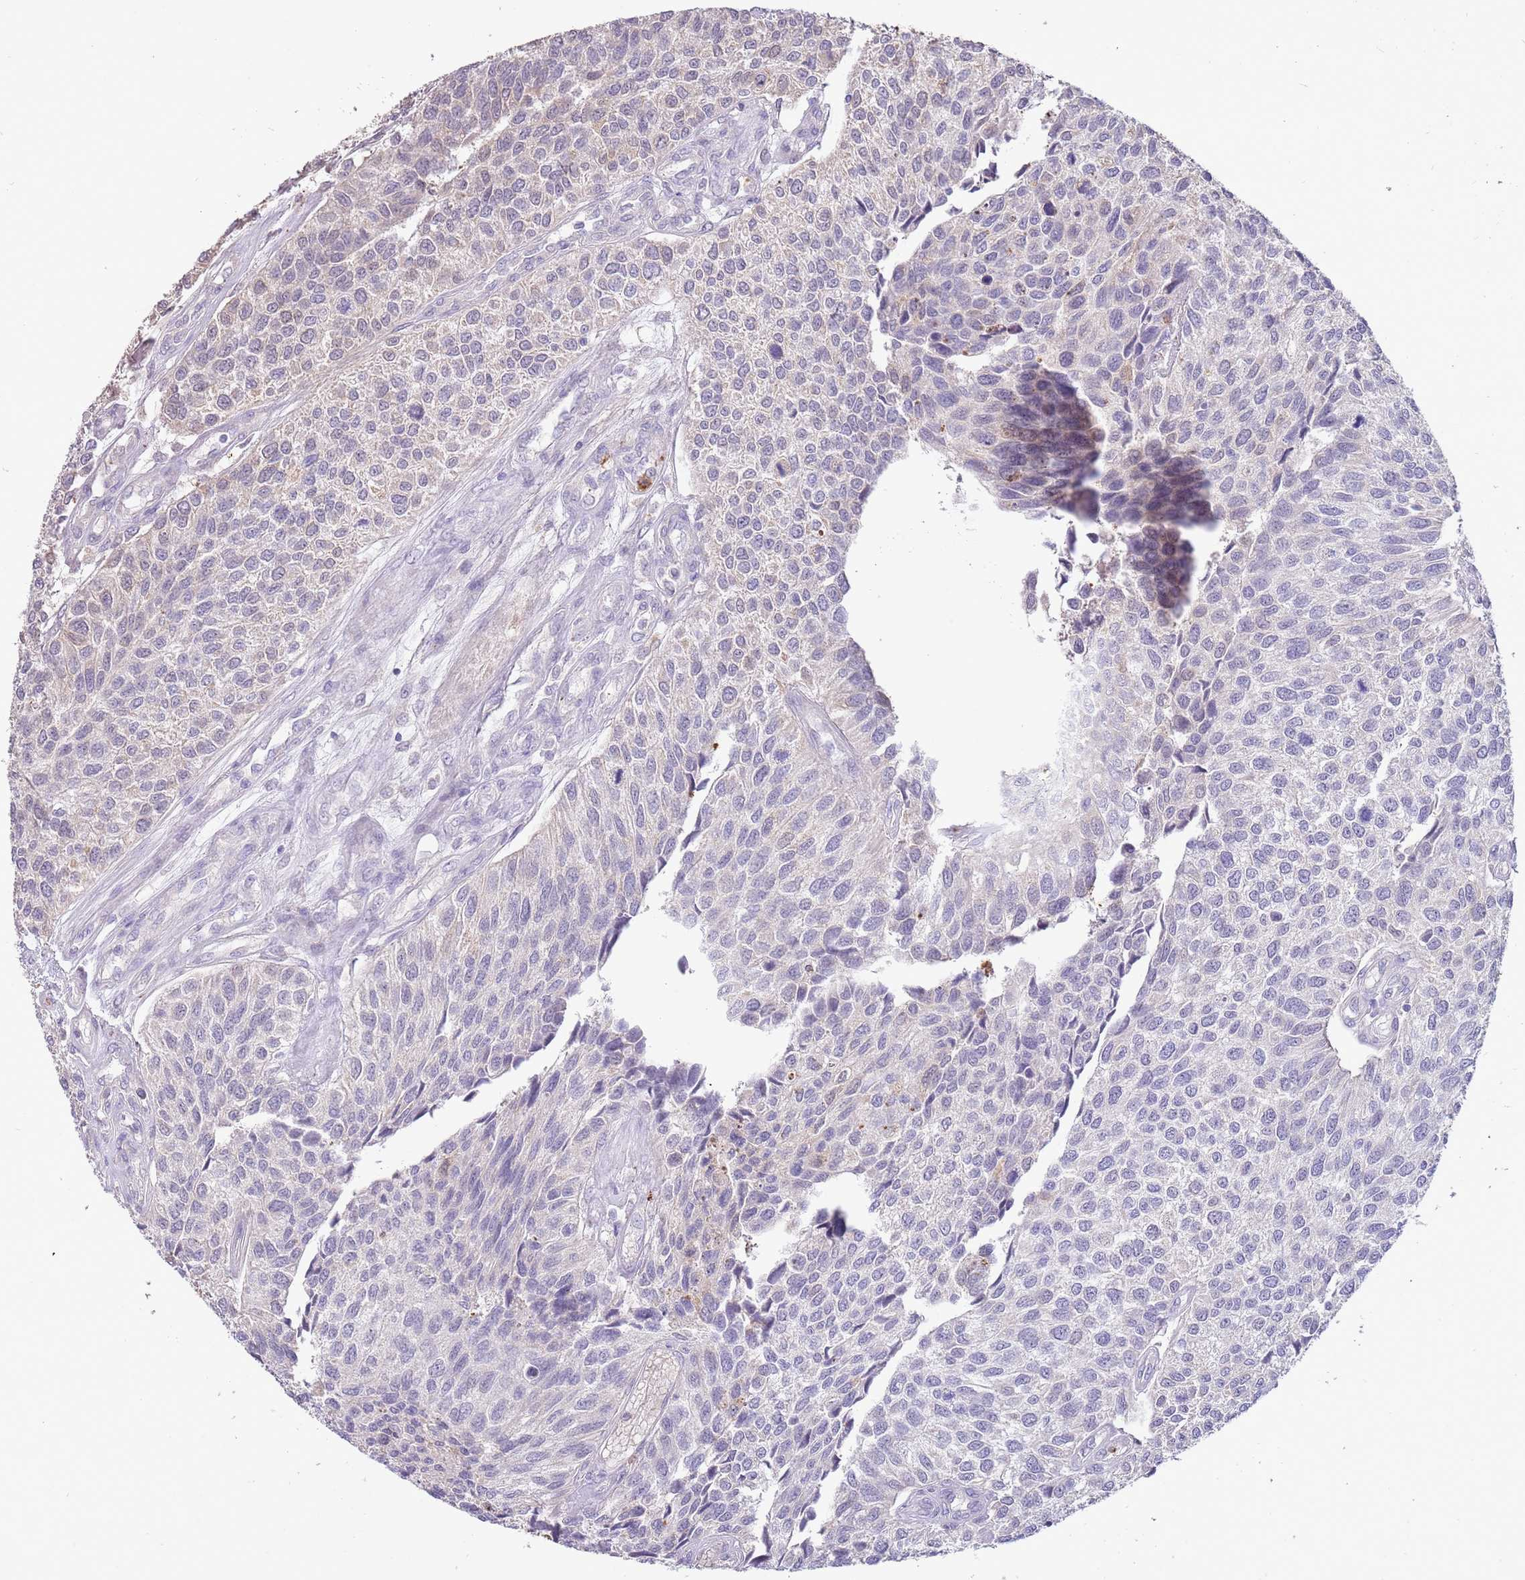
{"staining": {"intensity": "weak", "quantity": "<25%", "location": "cytoplasmic/membranous"}, "tissue": "urothelial cancer", "cell_type": "Tumor cells", "image_type": "cancer", "snomed": [{"axis": "morphology", "description": "Urothelial carcinoma, NOS"}, {"axis": "topography", "description": "Urinary bladder"}], "caption": "Transitional cell carcinoma was stained to show a protein in brown. There is no significant expression in tumor cells.", "gene": "P2RY13", "patient": {"sex": "male", "age": 55}}